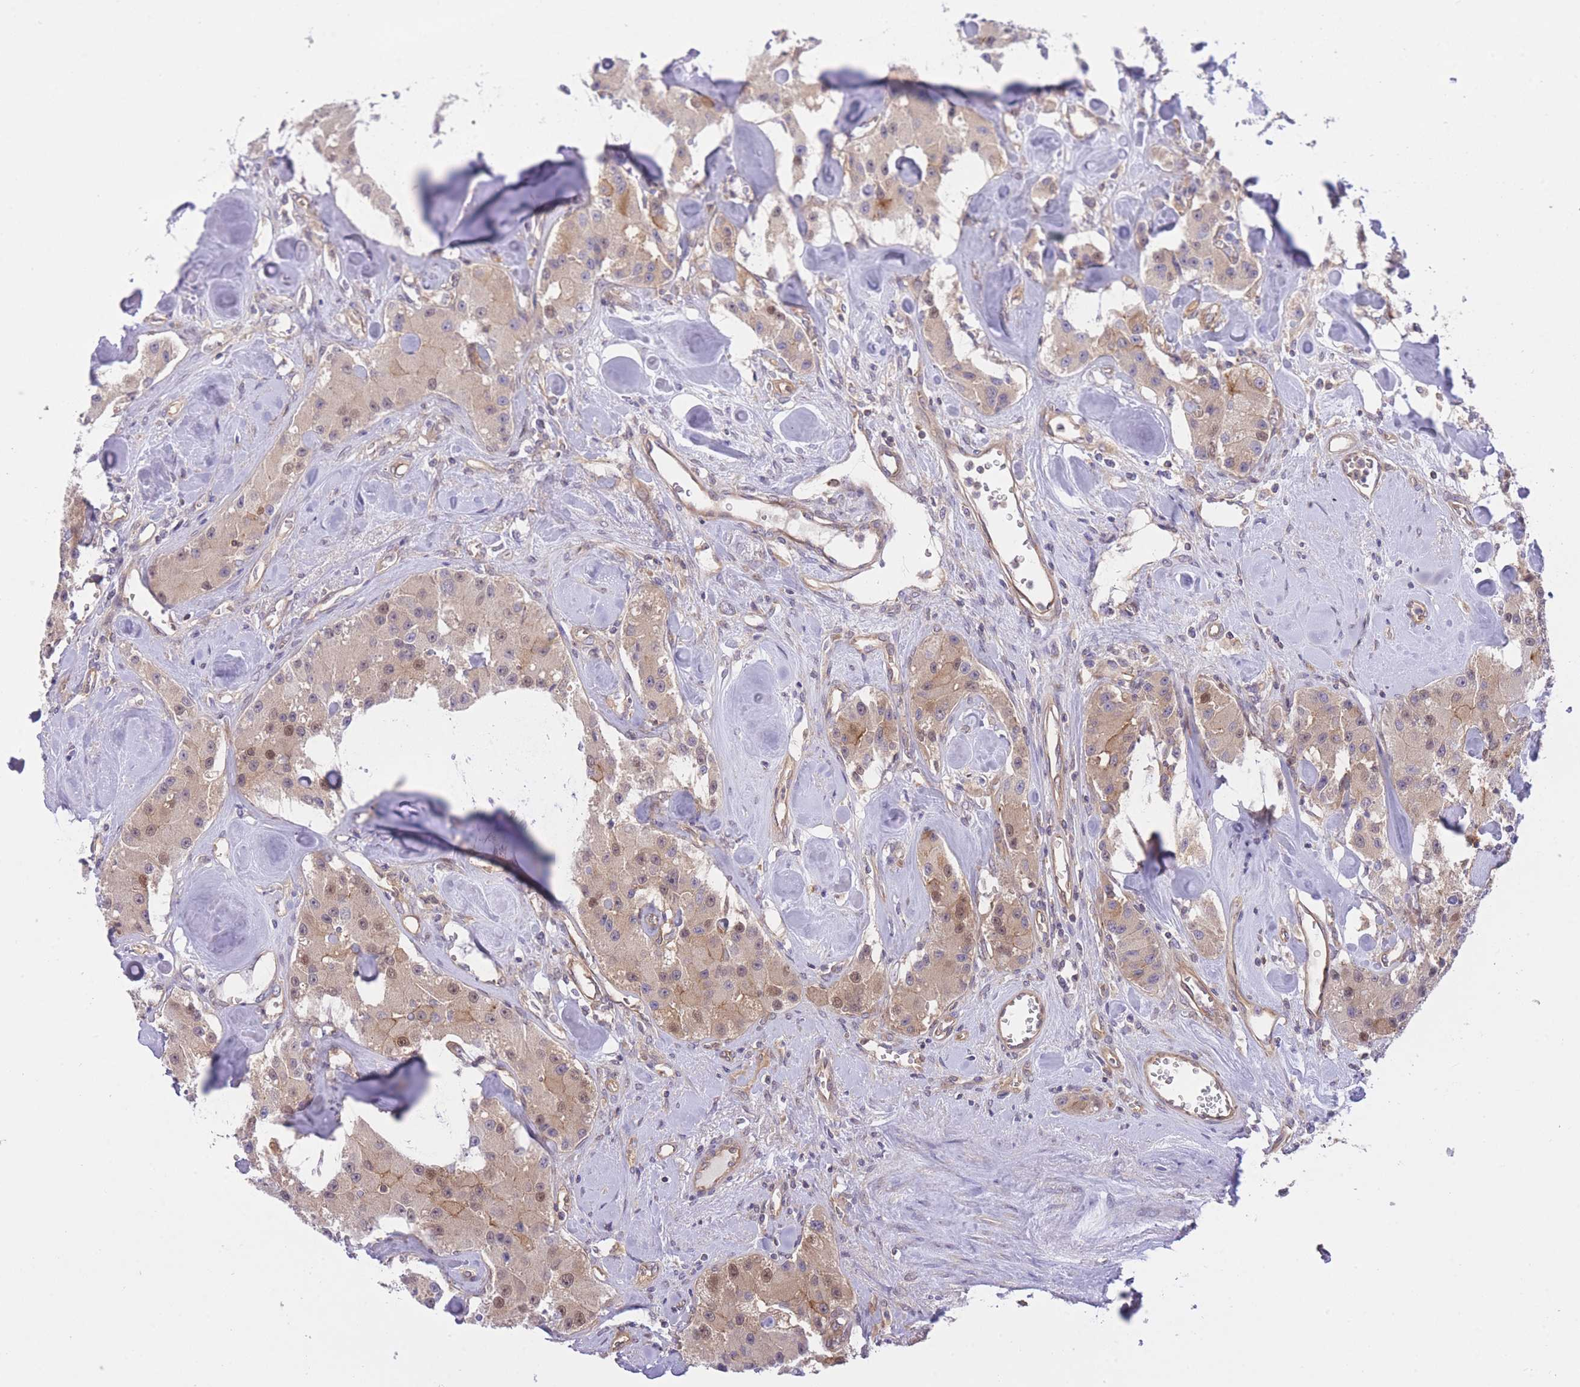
{"staining": {"intensity": "moderate", "quantity": ">75%", "location": "cytoplasmic/membranous,nuclear"}, "tissue": "carcinoid", "cell_type": "Tumor cells", "image_type": "cancer", "snomed": [{"axis": "morphology", "description": "Carcinoid, malignant, NOS"}, {"axis": "topography", "description": "Pancreas"}], "caption": "Carcinoid (malignant) stained with a protein marker shows moderate staining in tumor cells.", "gene": "PREP", "patient": {"sex": "male", "age": 41}}